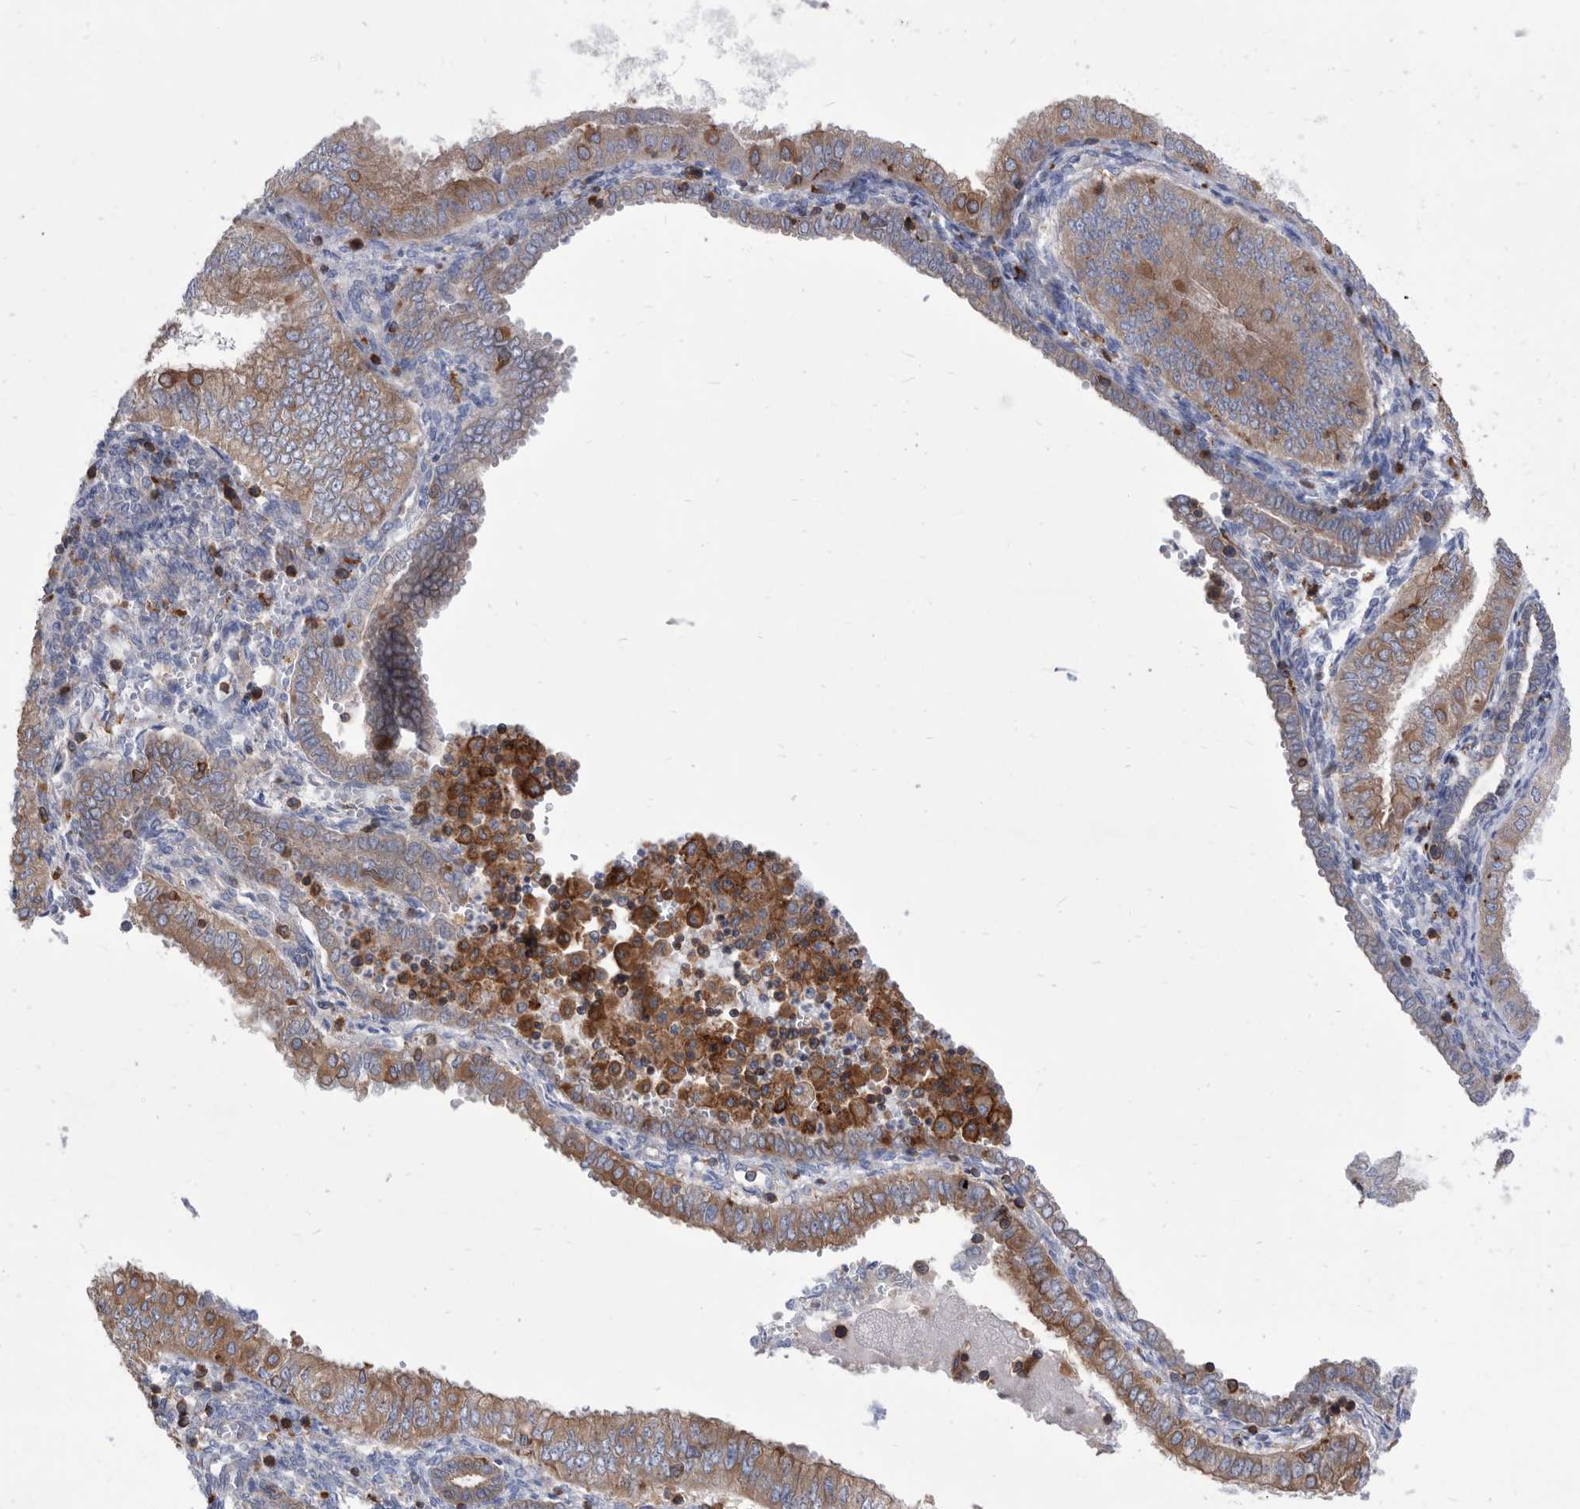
{"staining": {"intensity": "moderate", "quantity": "25%-75%", "location": "cytoplasmic/membranous"}, "tissue": "endometrial cancer", "cell_type": "Tumor cells", "image_type": "cancer", "snomed": [{"axis": "morphology", "description": "Normal tissue, NOS"}, {"axis": "morphology", "description": "Adenocarcinoma, NOS"}, {"axis": "topography", "description": "Endometrium"}], "caption": "Endometrial cancer stained with DAB immunohistochemistry shows medium levels of moderate cytoplasmic/membranous expression in approximately 25%-75% of tumor cells.", "gene": "SMG7", "patient": {"sex": "female", "age": 53}}